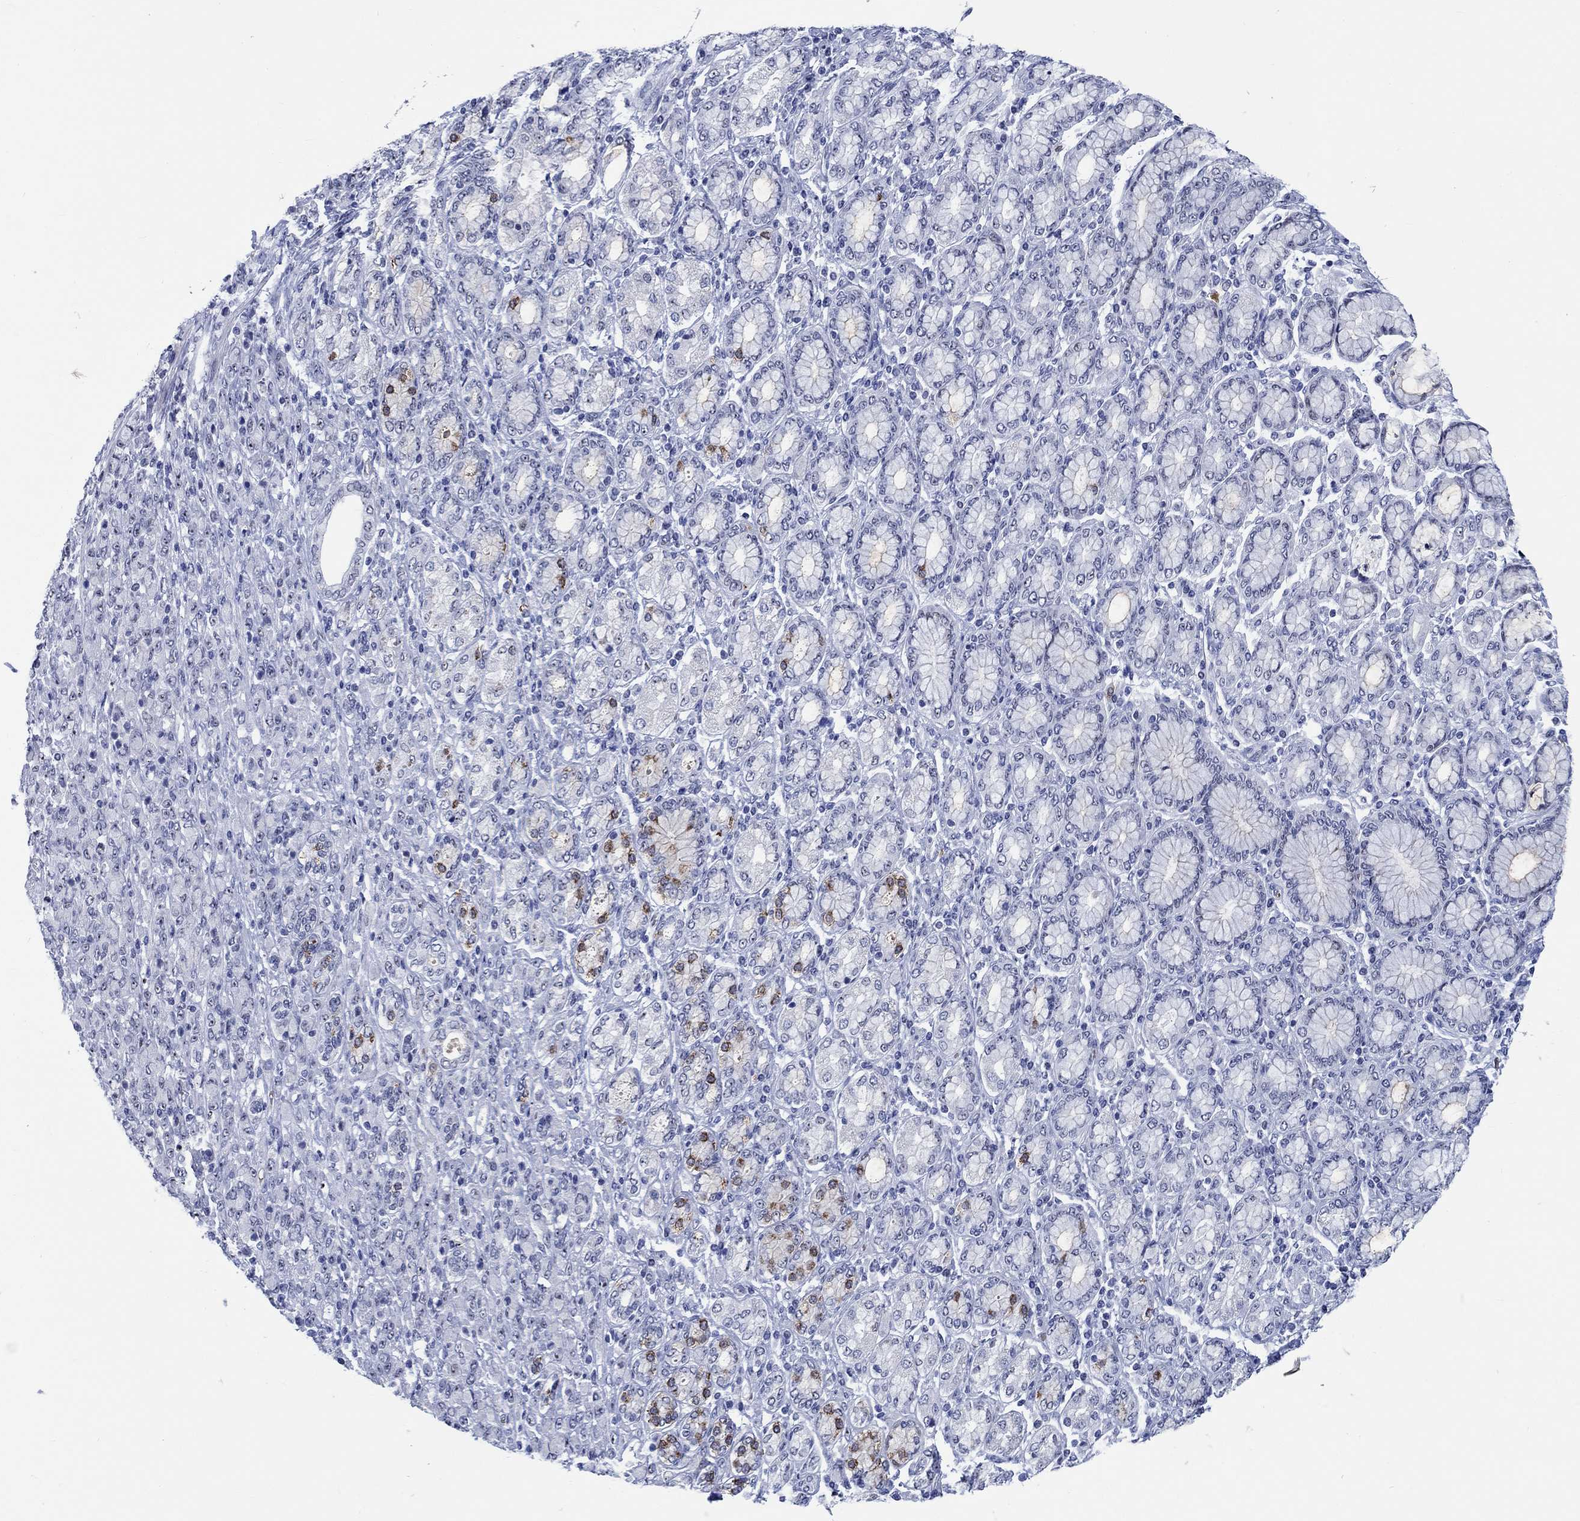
{"staining": {"intensity": "strong", "quantity": "<25%", "location": "nuclear"}, "tissue": "stomach cancer", "cell_type": "Tumor cells", "image_type": "cancer", "snomed": [{"axis": "morphology", "description": "Normal tissue, NOS"}, {"axis": "morphology", "description": "Adenocarcinoma, NOS"}, {"axis": "topography", "description": "Stomach"}], "caption": "High-power microscopy captured an immunohistochemistry micrograph of adenocarcinoma (stomach), revealing strong nuclear staining in about <25% of tumor cells.", "gene": "ZNF446", "patient": {"sex": "female", "age": 79}}